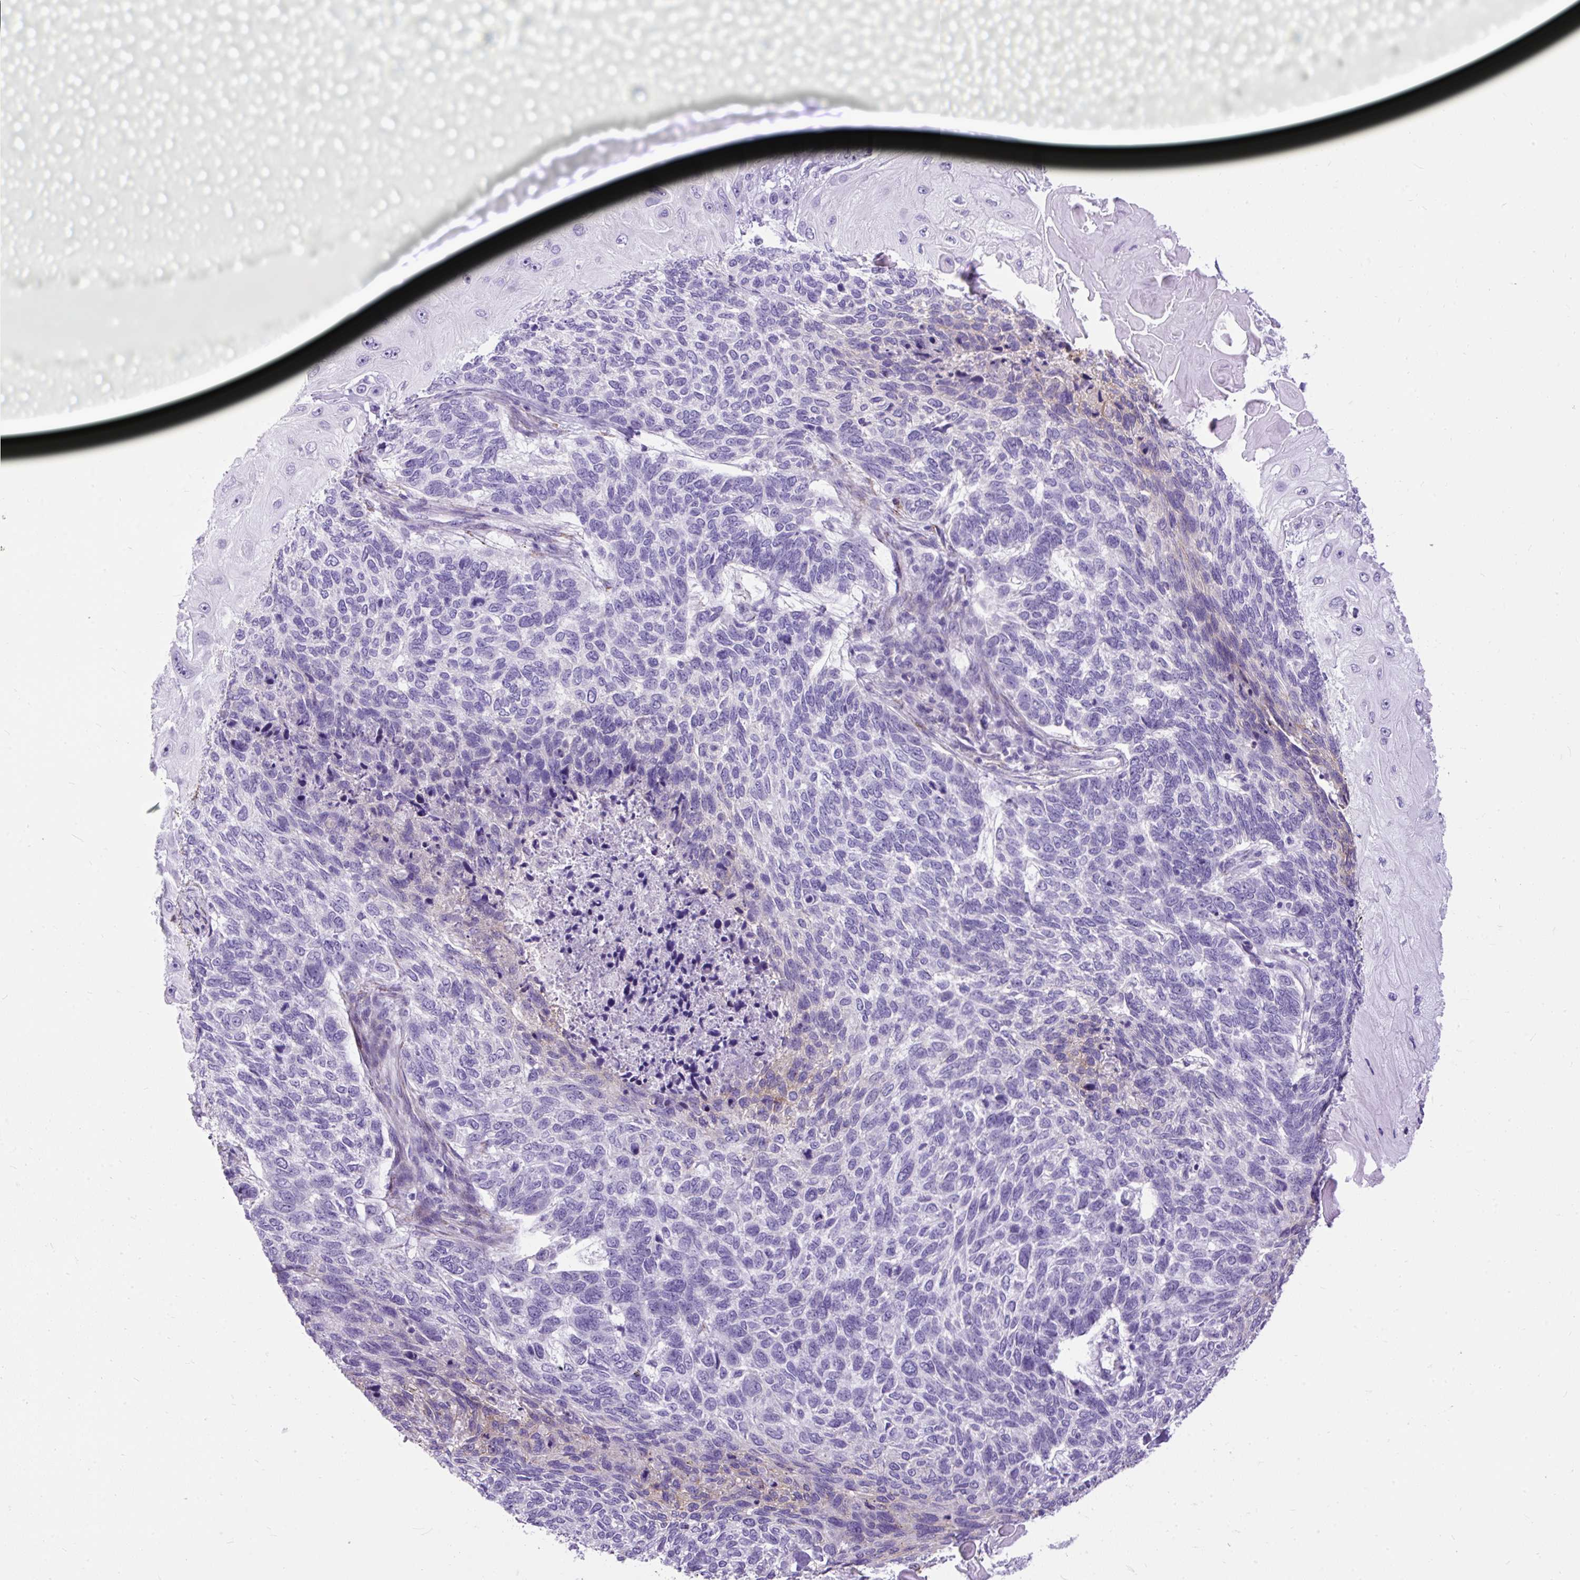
{"staining": {"intensity": "negative", "quantity": "none", "location": "none"}, "tissue": "skin cancer", "cell_type": "Tumor cells", "image_type": "cancer", "snomed": [{"axis": "morphology", "description": "Basal cell carcinoma"}, {"axis": "topography", "description": "Skin"}], "caption": "This is a histopathology image of IHC staining of skin basal cell carcinoma, which shows no expression in tumor cells.", "gene": "ZNF256", "patient": {"sex": "female", "age": 65}}